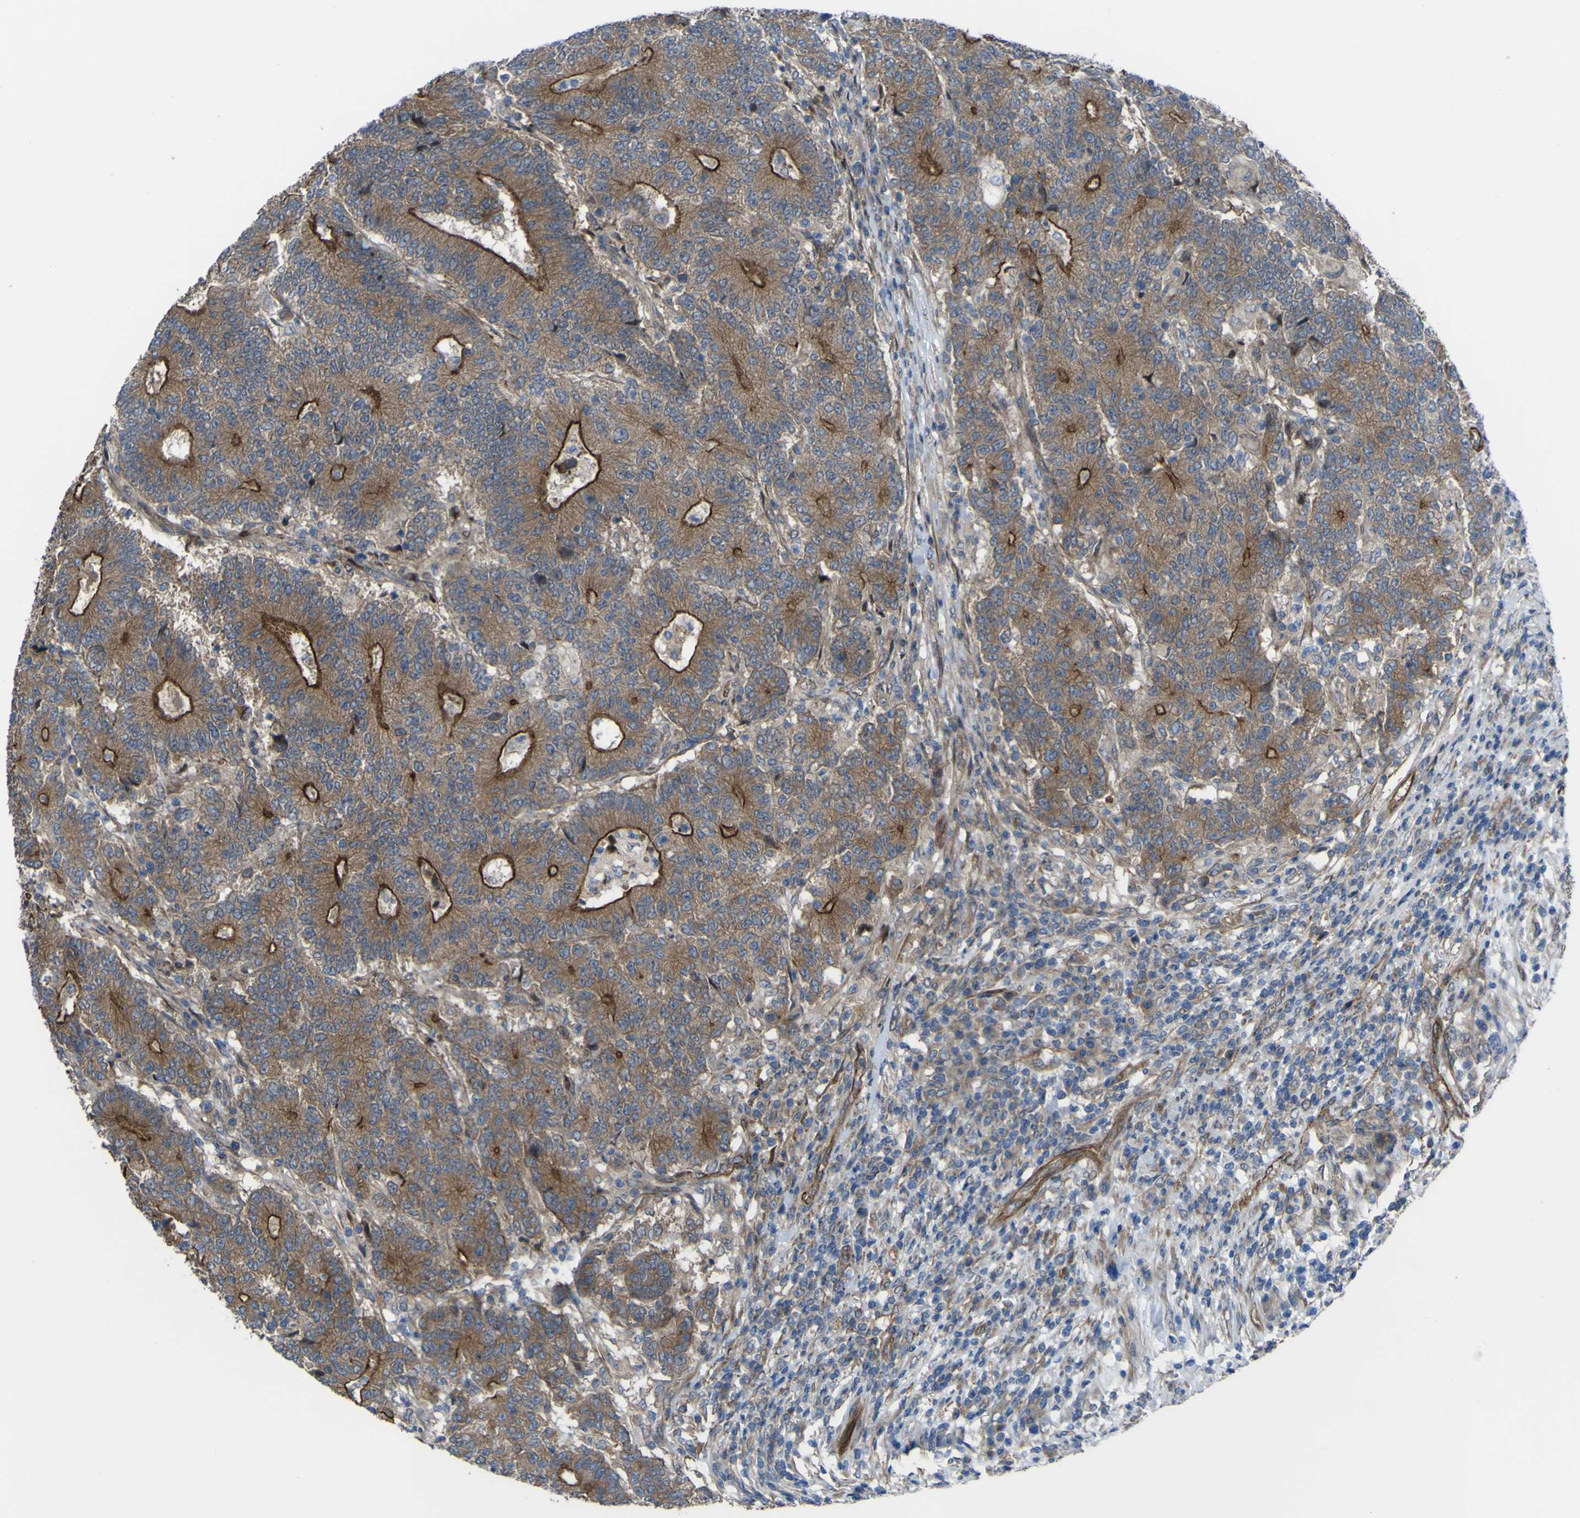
{"staining": {"intensity": "moderate", "quantity": ">75%", "location": "cytoplasmic/membranous"}, "tissue": "colorectal cancer", "cell_type": "Tumor cells", "image_type": "cancer", "snomed": [{"axis": "morphology", "description": "Normal tissue, NOS"}, {"axis": "morphology", "description": "Adenocarcinoma, NOS"}, {"axis": "topography", "description": "Colon"}], "caption": "Human colorectal cancer stained with a protein marker reveals moderate staining in tumor cells.", "gene": "FBXO30", "patient": {"sex": "female", "age": 75}}